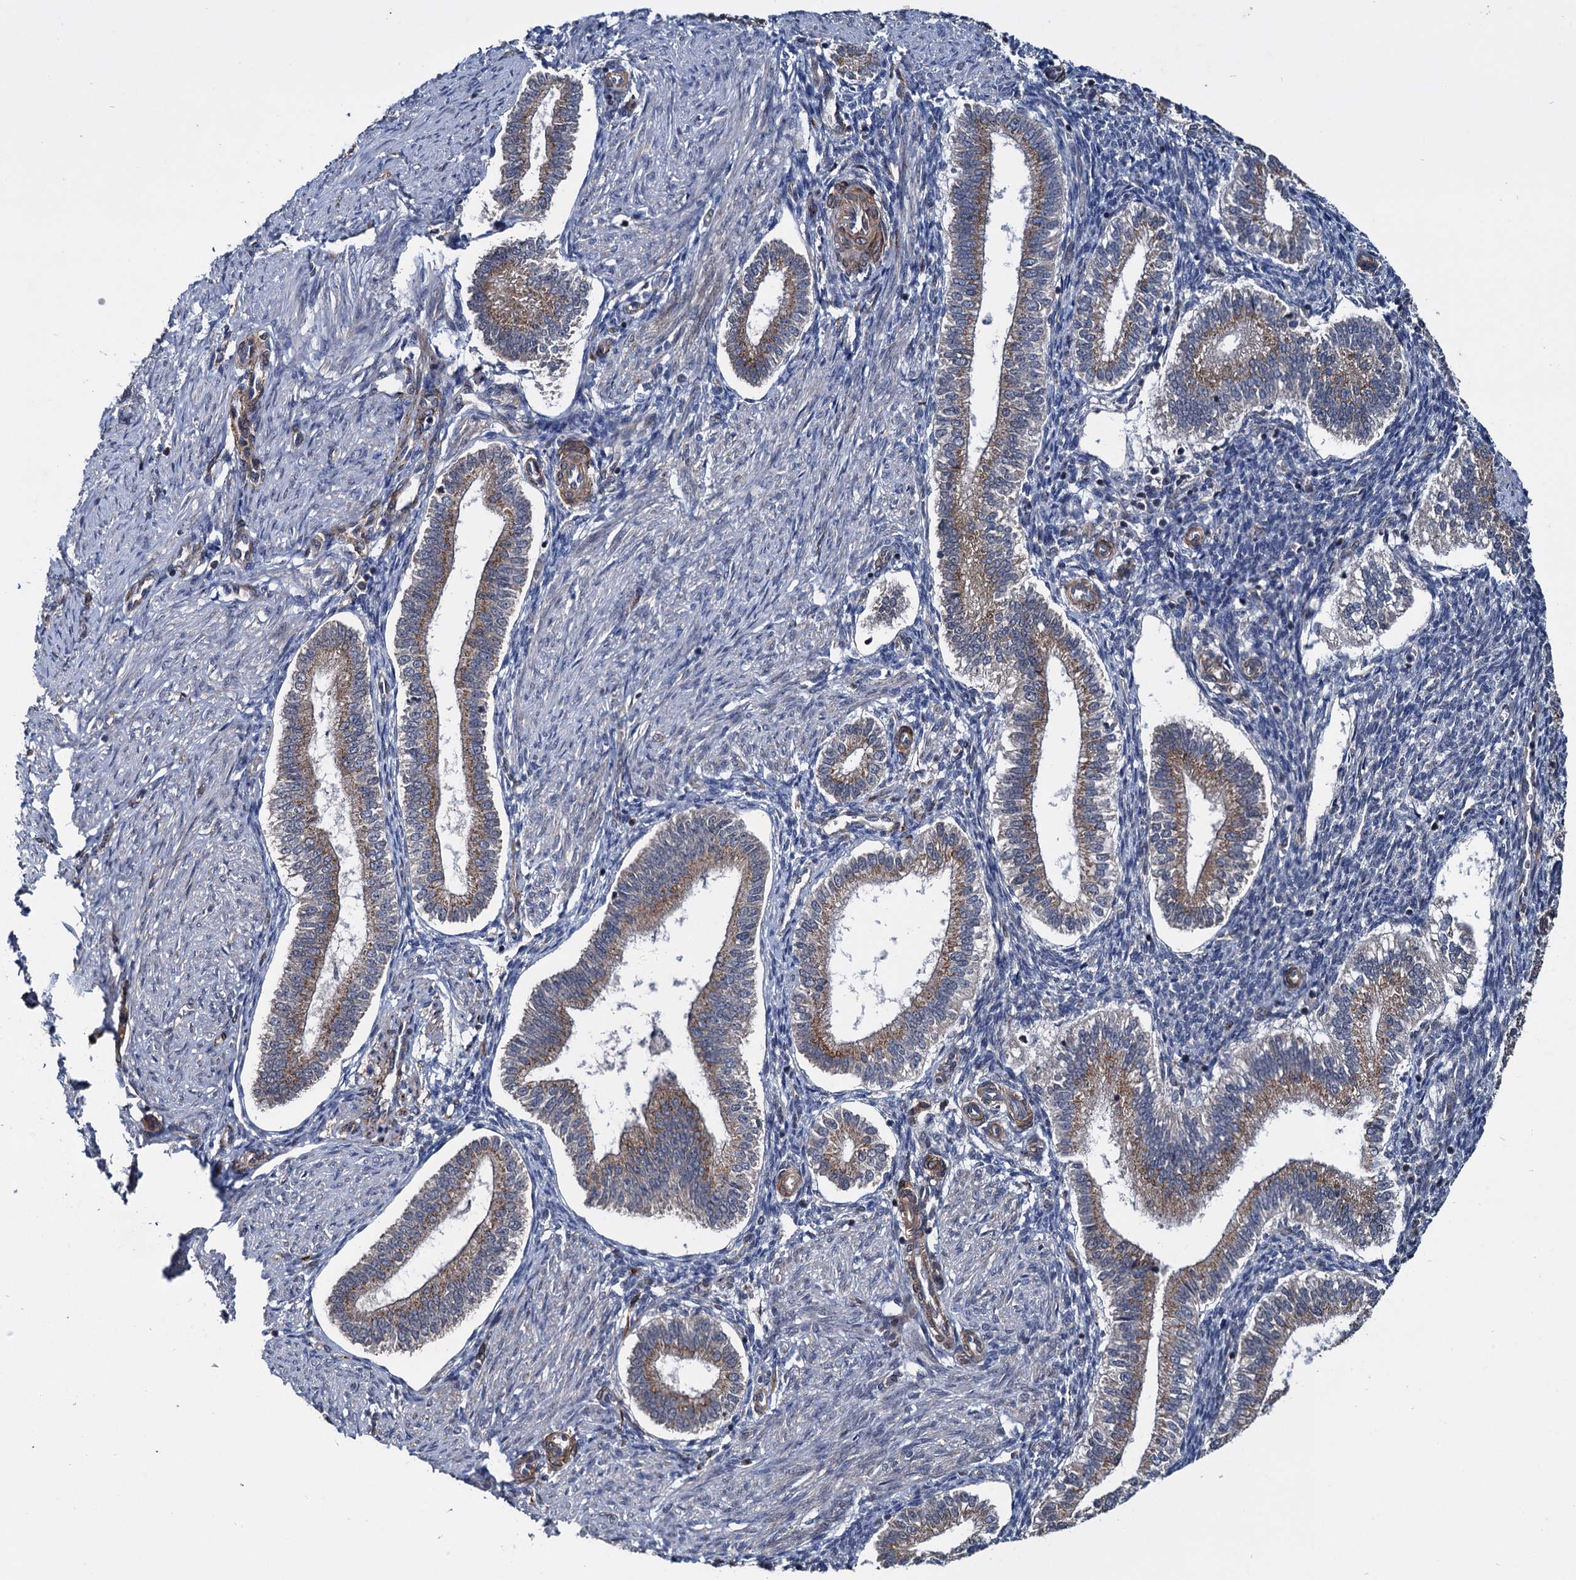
{"staining": {"intensity": "negative", "quantity": "none", "location": "none"}, "tissue": "endometrium", "cell_type": "Cells in endometrial stroma", "image_type": "normal", "snomed": [{"axis": "morphology", "description": "Normal tissue, NOS"}, {"axis": "topography", "description": "Endometrium"}], "caption": "This is a image of immunohistochemistry (IHC) staining of normal endometrium, which shows no positivity in cells in endometrial stroma.", "gene": "ARHGAP42", "patient": {"sex": "female", "age": 24}}